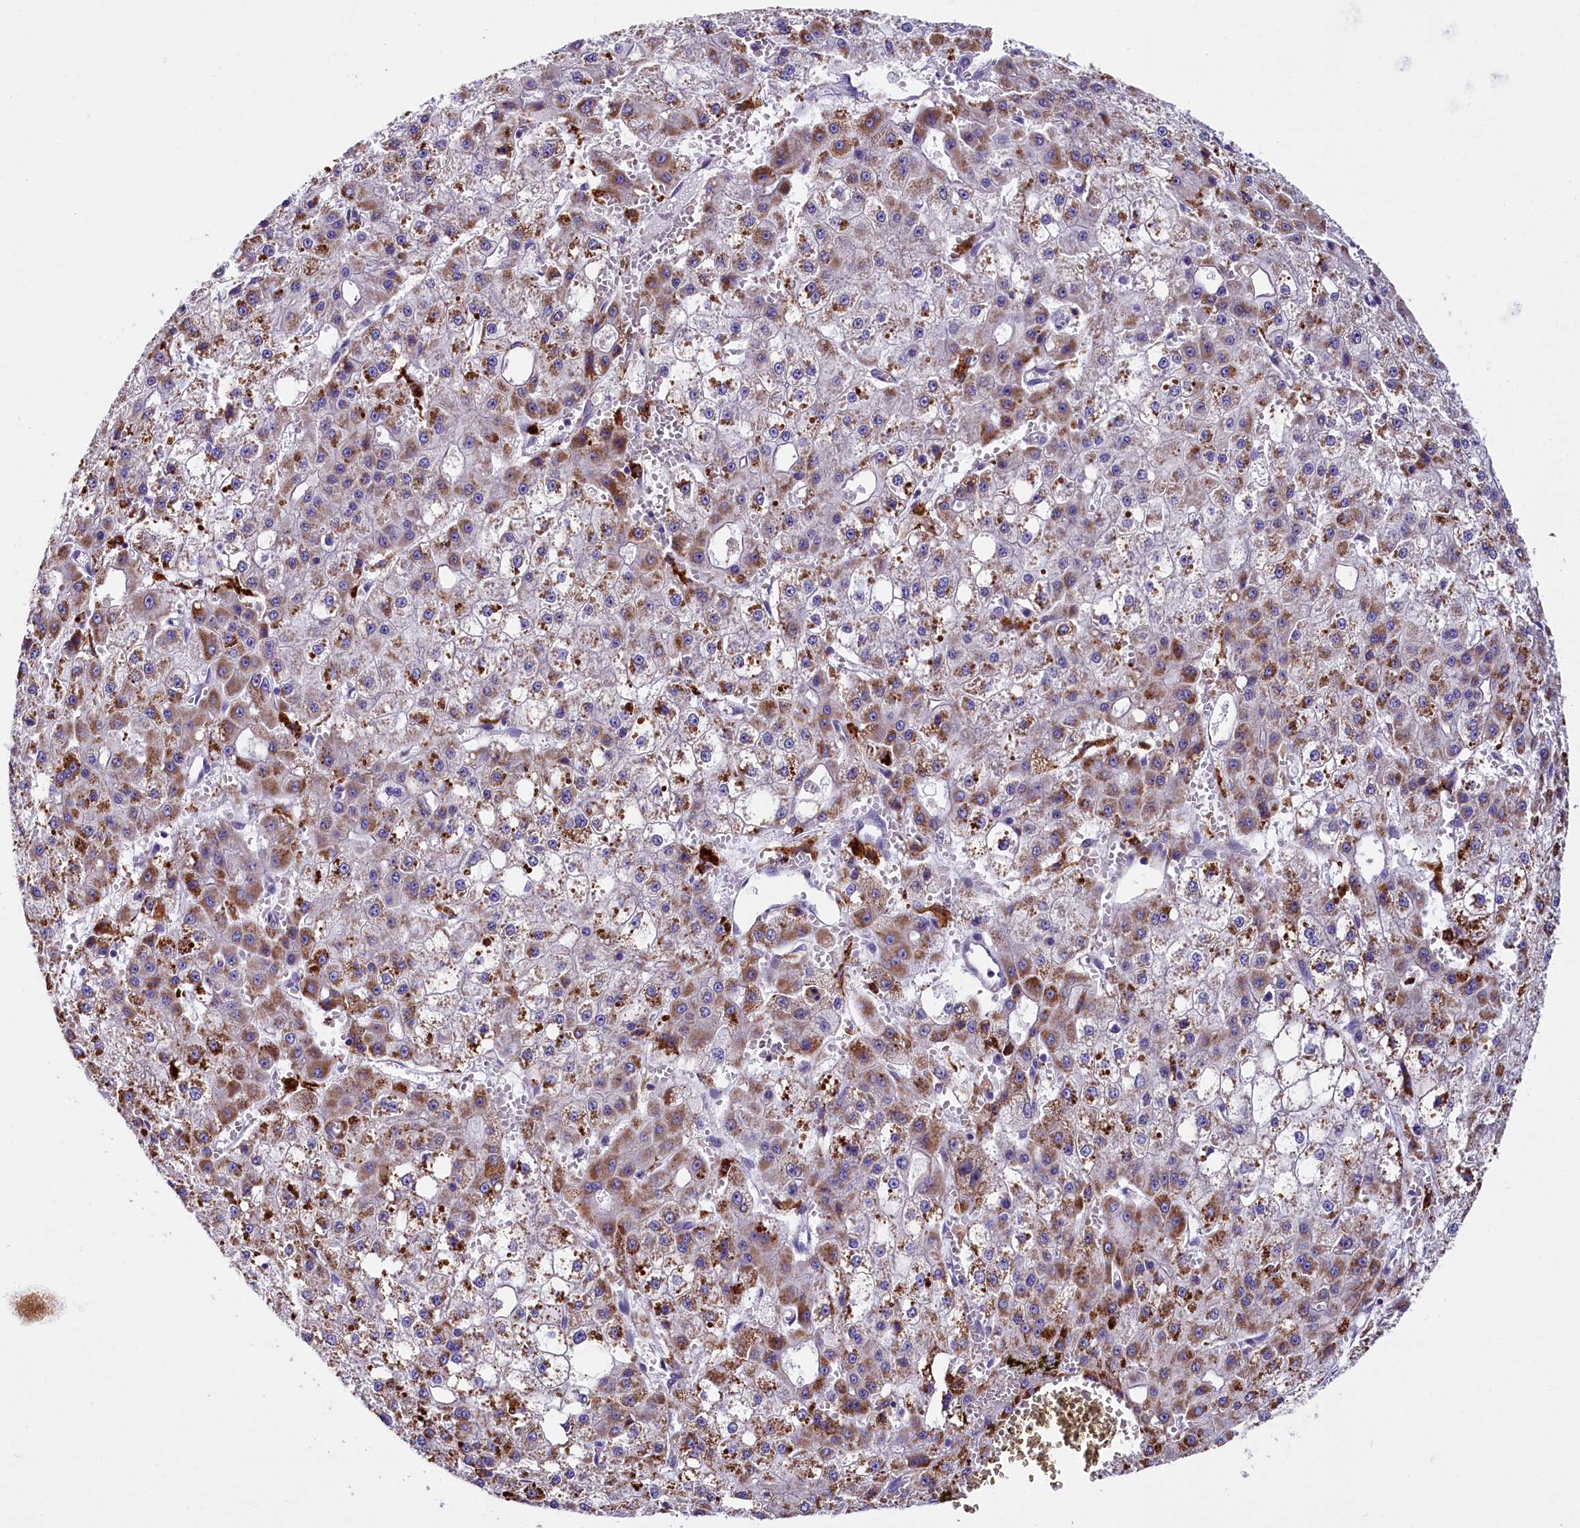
{"staining": {"intensity": "moderate", "quantity": ">75%", "location": "cytoplasmic/membranous"}, "tissue": "liver cancer", "cell_type": "Tumor cells", "image_type": "cancer", "snomed": [{"axis": "morphology", "description": "Carcinoma, Hepatocellular, NOS"}, {"axis": "topography", "description": "Liver"}], "caption": "Hepatocellular carcinoma (liver) stained with immunohistochemistry exhibits moderate cytoplasmic/membranous expression in about >75% of tumor cells.", "gene": "IL20RA", "patient": {"sex": "male", "age": 47}}